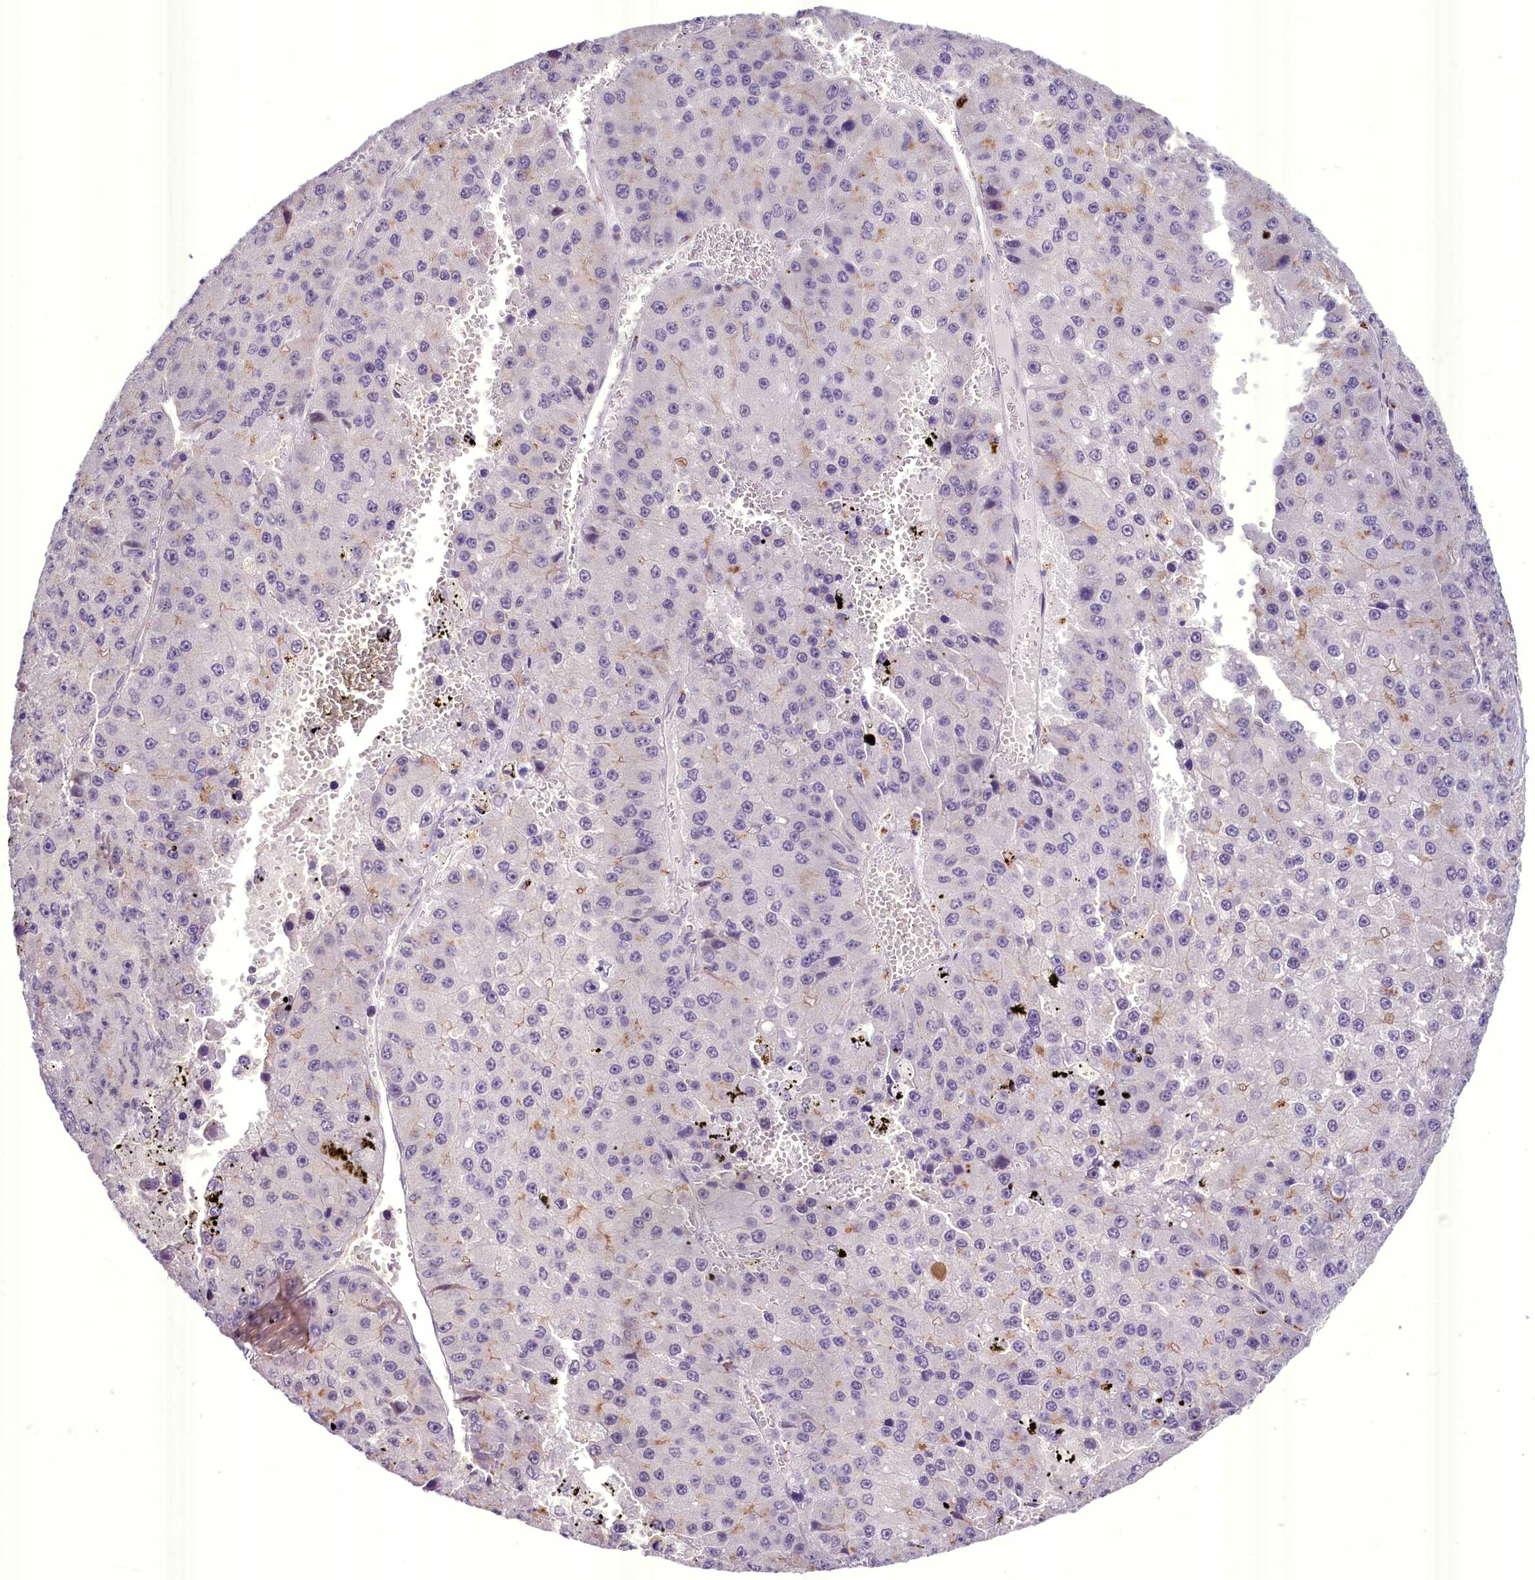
{"staining": {"intensity": "negative", "quantity": "none", "location": "none"}, "tissue": "liver cancer", "cell_type": "Tumor cells", "image_type": "cancer", "snomed": [{"axis": "morphology", "description": "Carcinoma, Hepatocellular, NOS"}, {"axis": "topography", "description": "Liver"}], "caption": "Immunohistochemistry (IHC) micrograph of hepatocellular carcinoma (liver) stained for a protein (brown), which displays no expression in tumor cells.", "gene": "BANK1", "patient": {"sex": "female", "age": 73}}